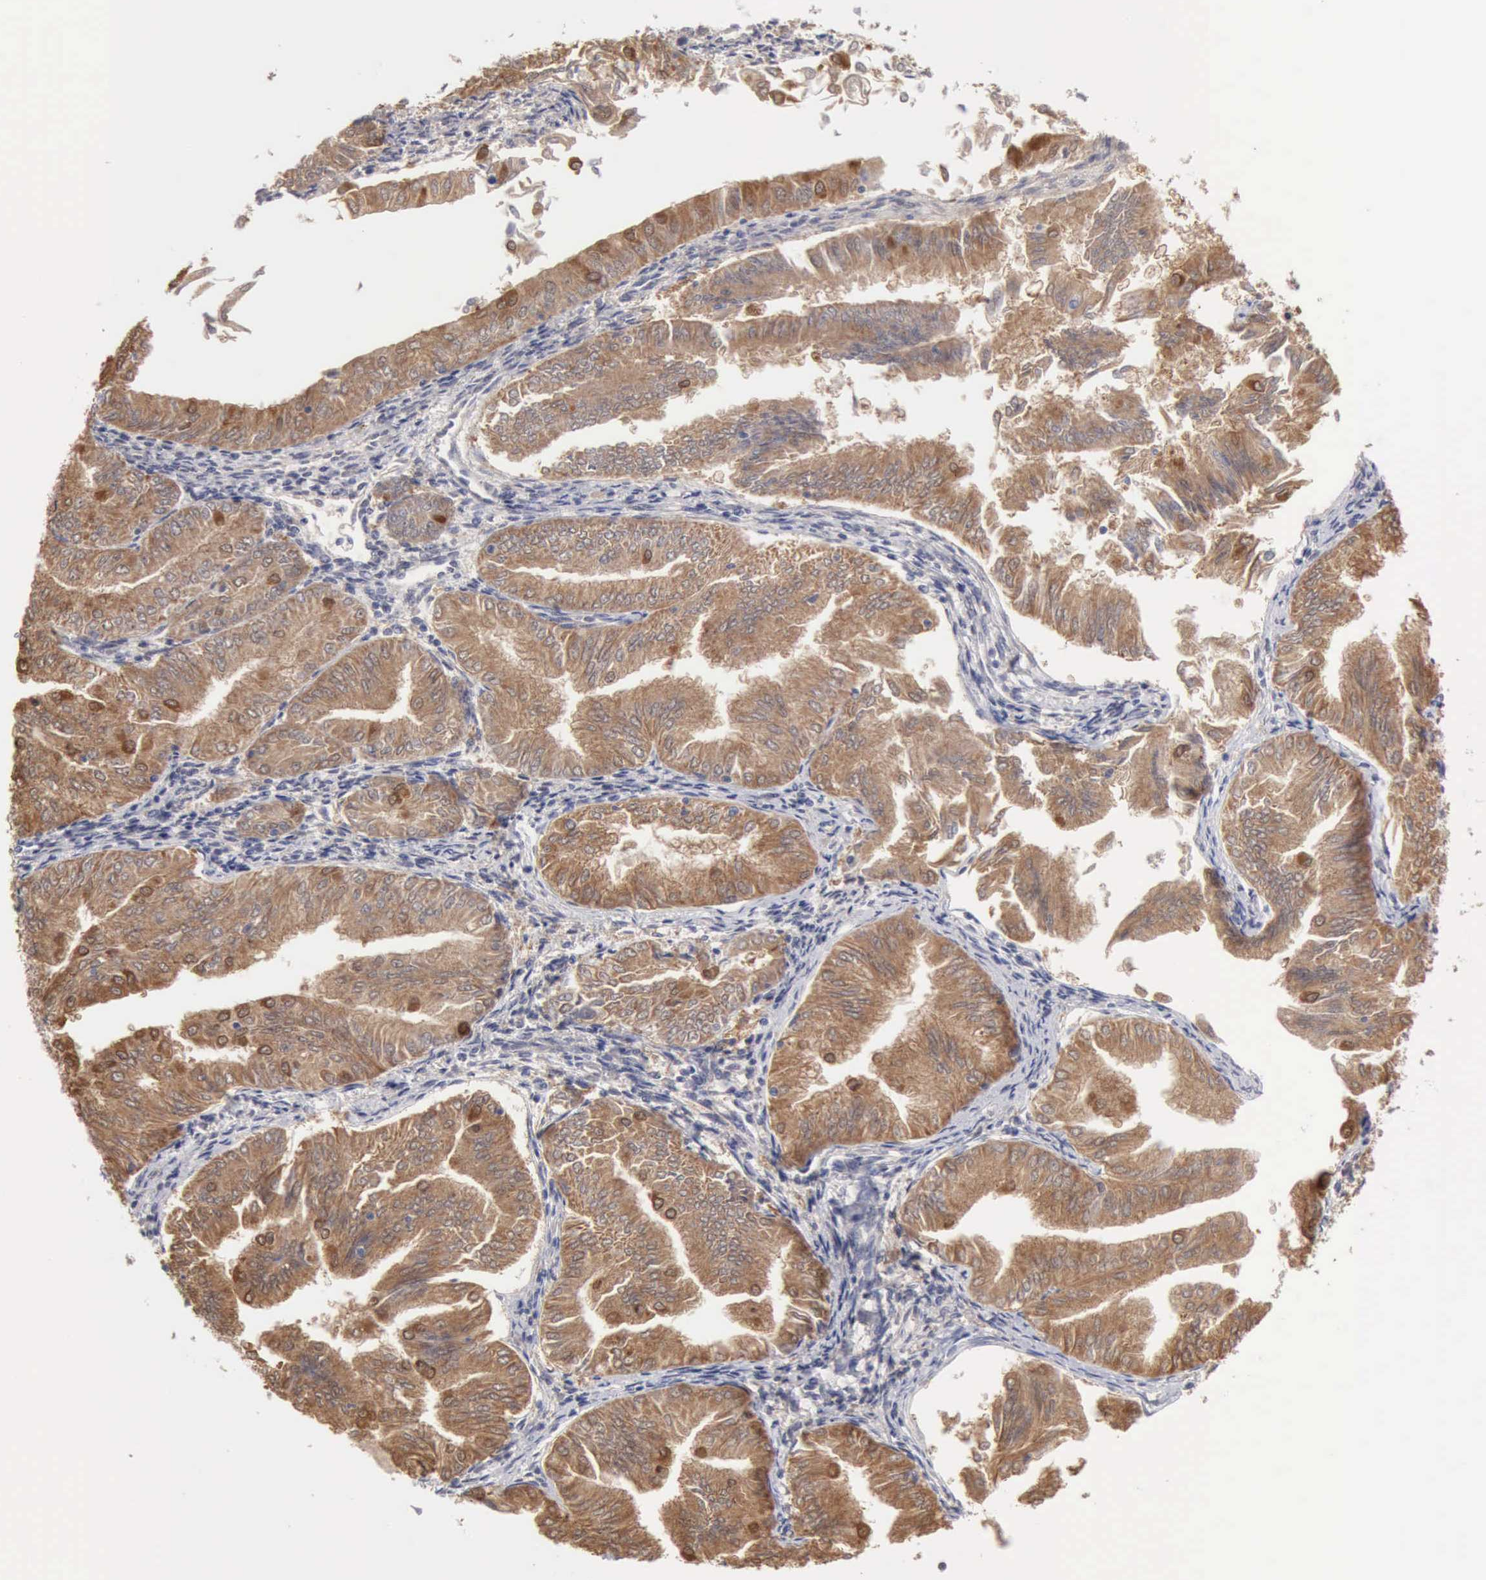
{"staining": {"intensity": "moderate", "quantity": ">75%", "location": "cytoplasmic/membranous"}, "tissue": "endometrial cancer", "cell_type": "Tumor cells", "image_type": "cancer", "snomed": [{"axis": "morphology", "description": "Adenocarcinoma, NOS"}, {"axis": "topography", "description": "Endometrium"}], "caption": "Protein expression analysis of human endometrial cancer reveals moderate cytoplasmic/membranous expression in approximately >75% of tumor cells. (DAB (3,3'-diaminobenzidine) = brown stain, brightfield microscopy at high magnification).", "gene": "PTGR2", "patient": {"sex": "female", "age": 53}}